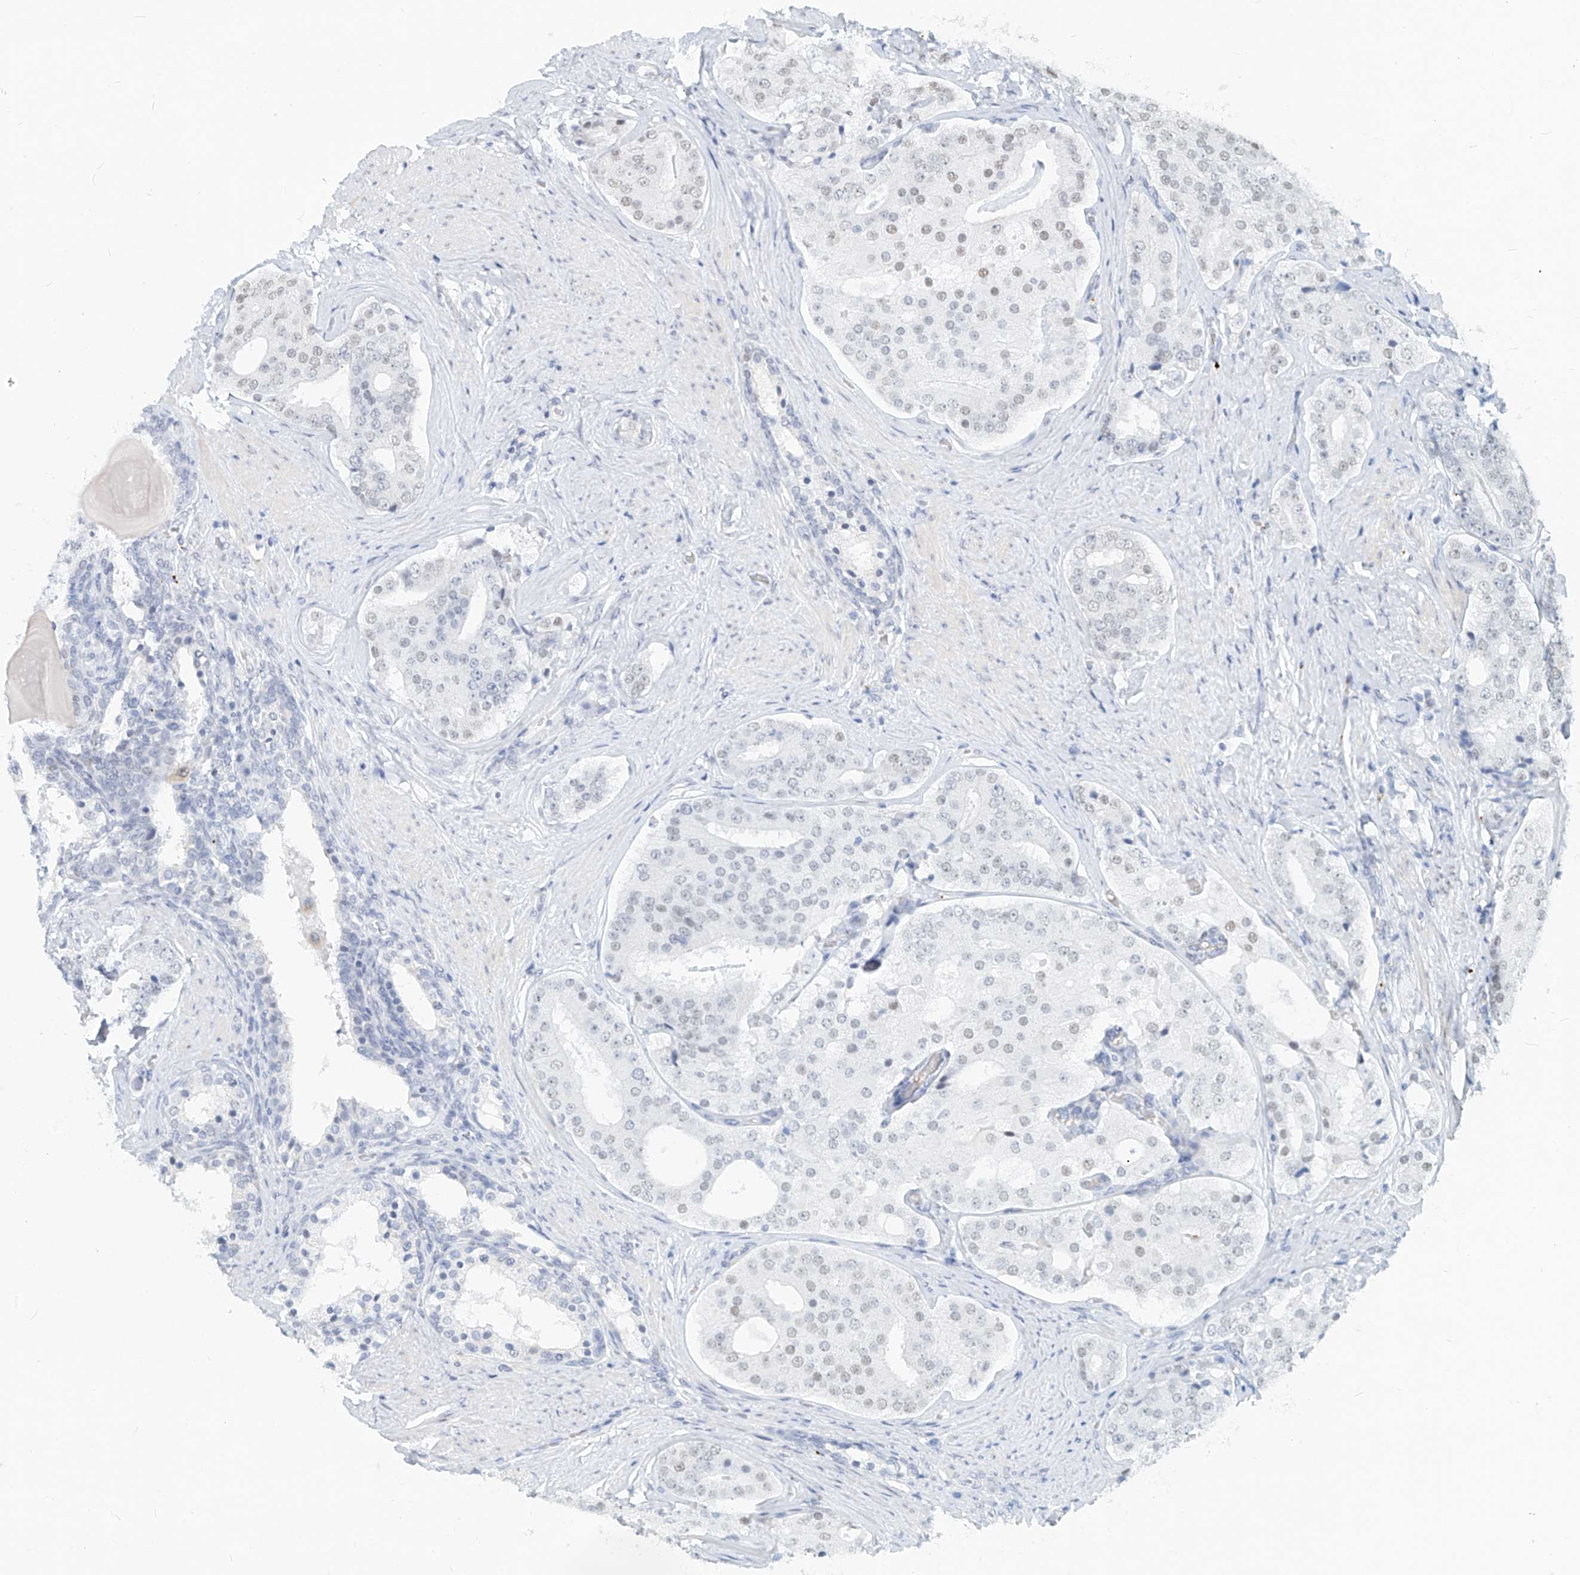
{"staining": {"intensity": "weak", "quantity": "<25%", "location": "nuclear"}, "tissue": "prostate cancer", "cell_type": "Tumor cells", "image_type": "cancer", "snomed": [{"axis": "morphology", "description": "Adenocarcinoma, High grade"}, {"axis": "topography", "description": "Prostate"}], "caption": "High-grade adenocarcinoma (prostate) was stained to show a protein in brown. There is no significant expression in tumor cells.", "gene": "SASH1", "patient": {"sex": "male", "age": 56}}